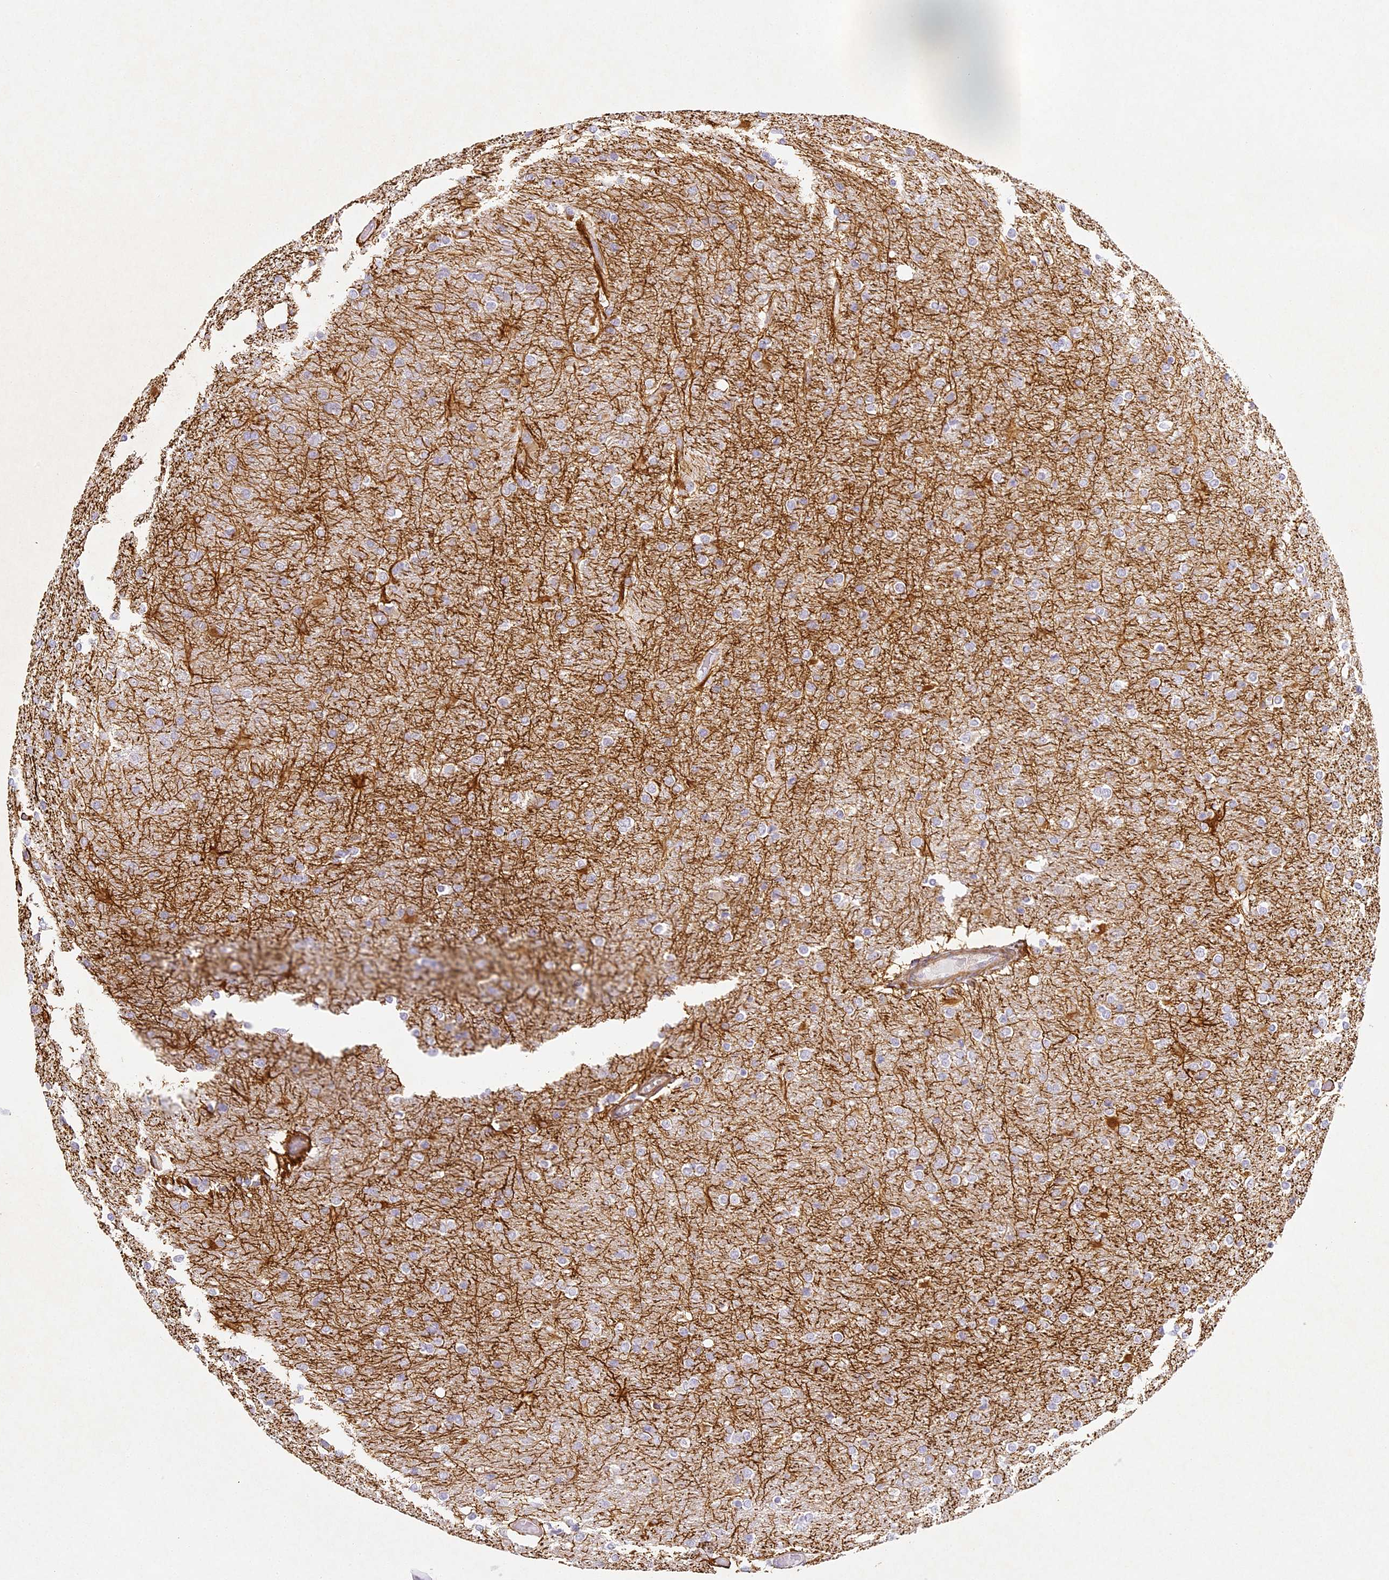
{"staining": {"intensity": "negative", "quantity": "none", "location": "none"}, "tissue": "glioma", "cell_type": "Tumor cells", "image_type": "cancer", "snomed": [{"axis": "morphology", "description": "Glioma, malignant, High grade"}, {"axis": "topography", "description": "Cerebral cortex"}], "caption": "A photomicrograph of human high-grade glioma (malignant) is negative for staining in tumor cells.", "gene": "MED28", "patient": {"sex": "female", "age": 36}}